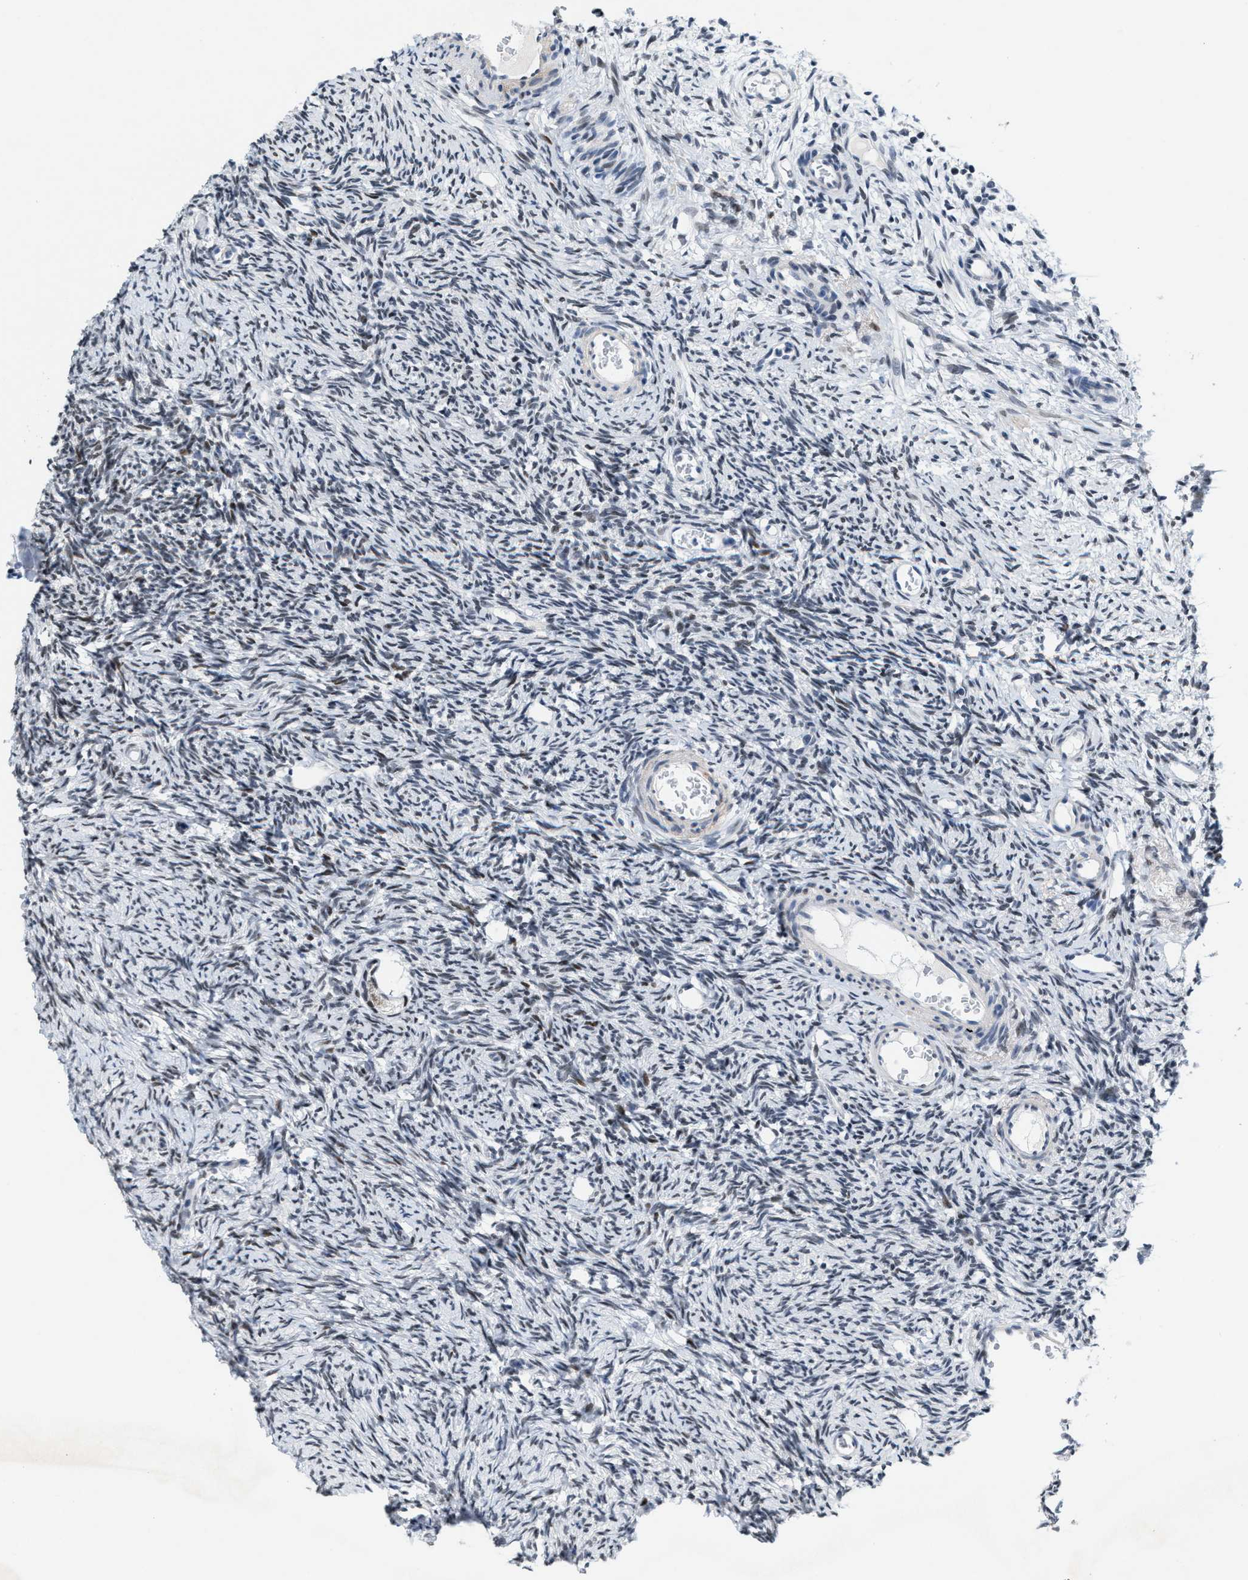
{"staining": {"intensity": "weak", "quantity": "<25%", "location": "nuclear"}, "tissue": "ovary", "cell_type": "Ovarian stroma cells", "image_type": "normal", "snomed": [{"axis": "morphology", "description": "Normal tissue, NOS"}, {"axis": "topography", "description": "Ovary"}], "caption": "Ovary stained for a protein using immunohistochemistry (IHC) demonstrates no staining ovarian stroma cells.", "gene": "SETD1B", "patient": {"sex": "female", "age": 33}}